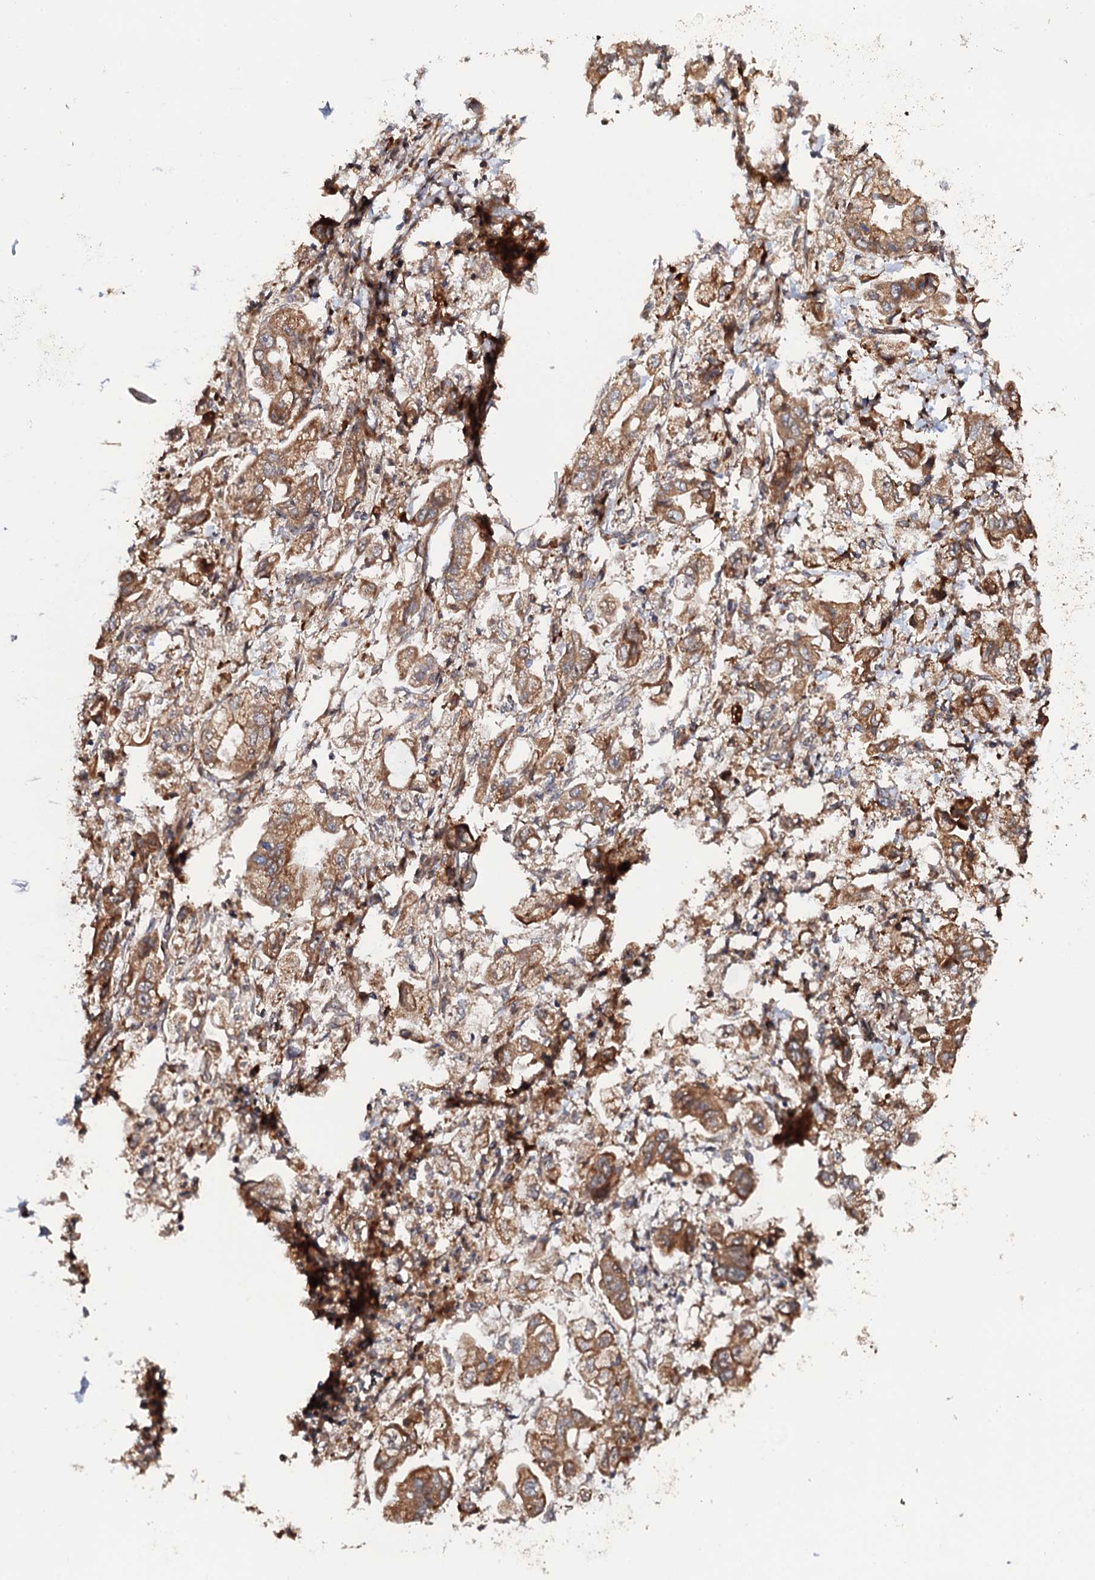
{"staining": {"intensity": "moderate", "quantity": ">75%", "location": "cytoplasmic/membranous"}, "tissue": "stomach cancer", "cell_type": "Tumor cells", "image_type": "cancer", "snomed": [{"axis": "morphology", "description": "Adenocarcinoma, NOS"}, {"axis": "topography", "description": "Stomach"}], "caption": "Stomach cancer (adenocarcinoma) was stained to show a protein in brown. There is medium levels of moderate cytoplasmic/membranous staining in approximately >75% of tumor cells.", "gene": "FSIP1", "patient": {"sex": "male", "age": 62}}